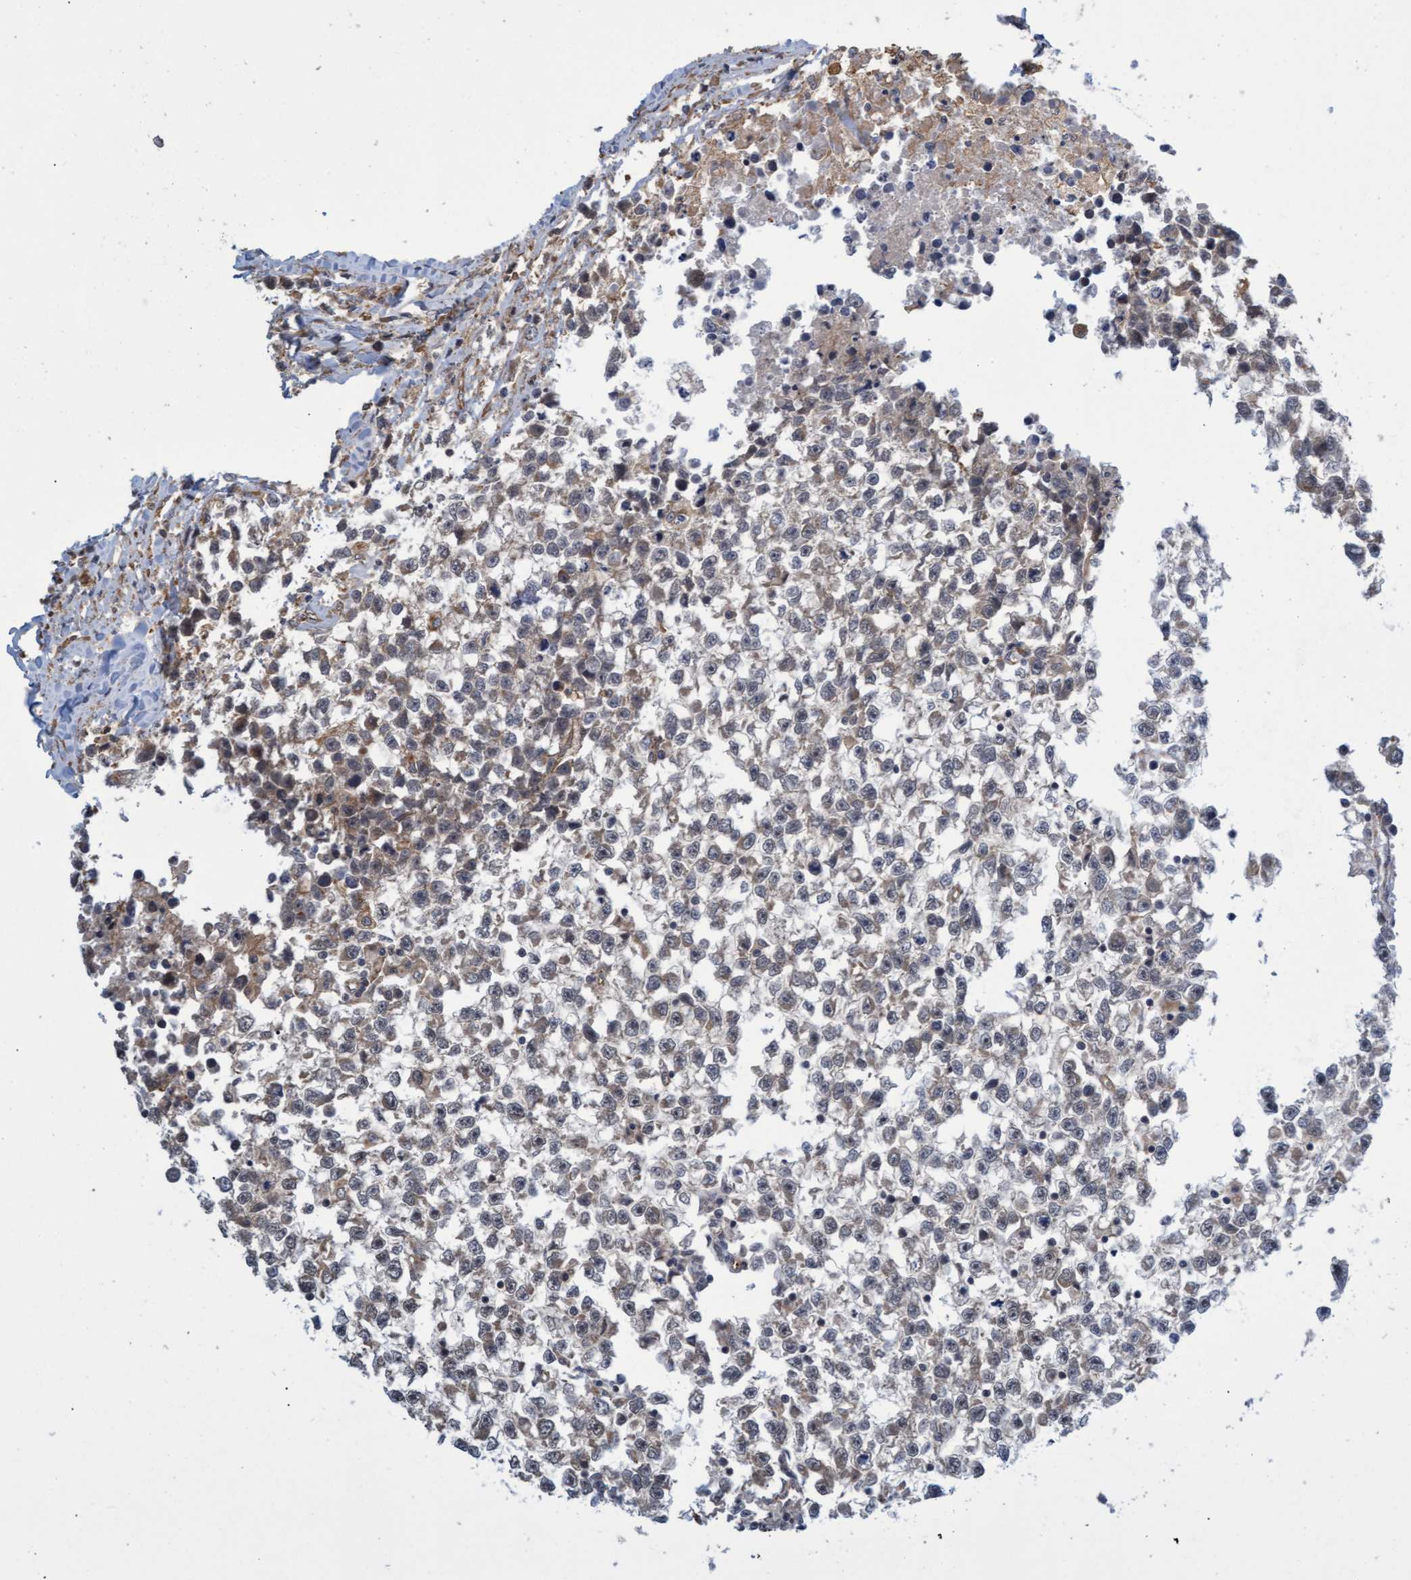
{"staining": {"intensity": "weak", "quantity": "<25%", "location": "cytoplasmic/membranous"}, "tissue": "testis cancer", "cell_type": "Tumor cells", "image_type": "cancer", "snomed": [{"axis": "morphology", "description": "Seminoma, NOS"}, {"axis": "morphology", "description": "Carcinoma, Embryonal, NOS"}, {"axis": "topography", "description": "Testis"}], "caption": "A micrograph of human testis cancer is negative for staining in tumor cells. (DAB (3,3'-diaminobenzidine) IHC visualized using brightfield microscopy, high magnification).", "gene": "TNFRSF10B", "patient": {"sex": "male", "age": 51}}